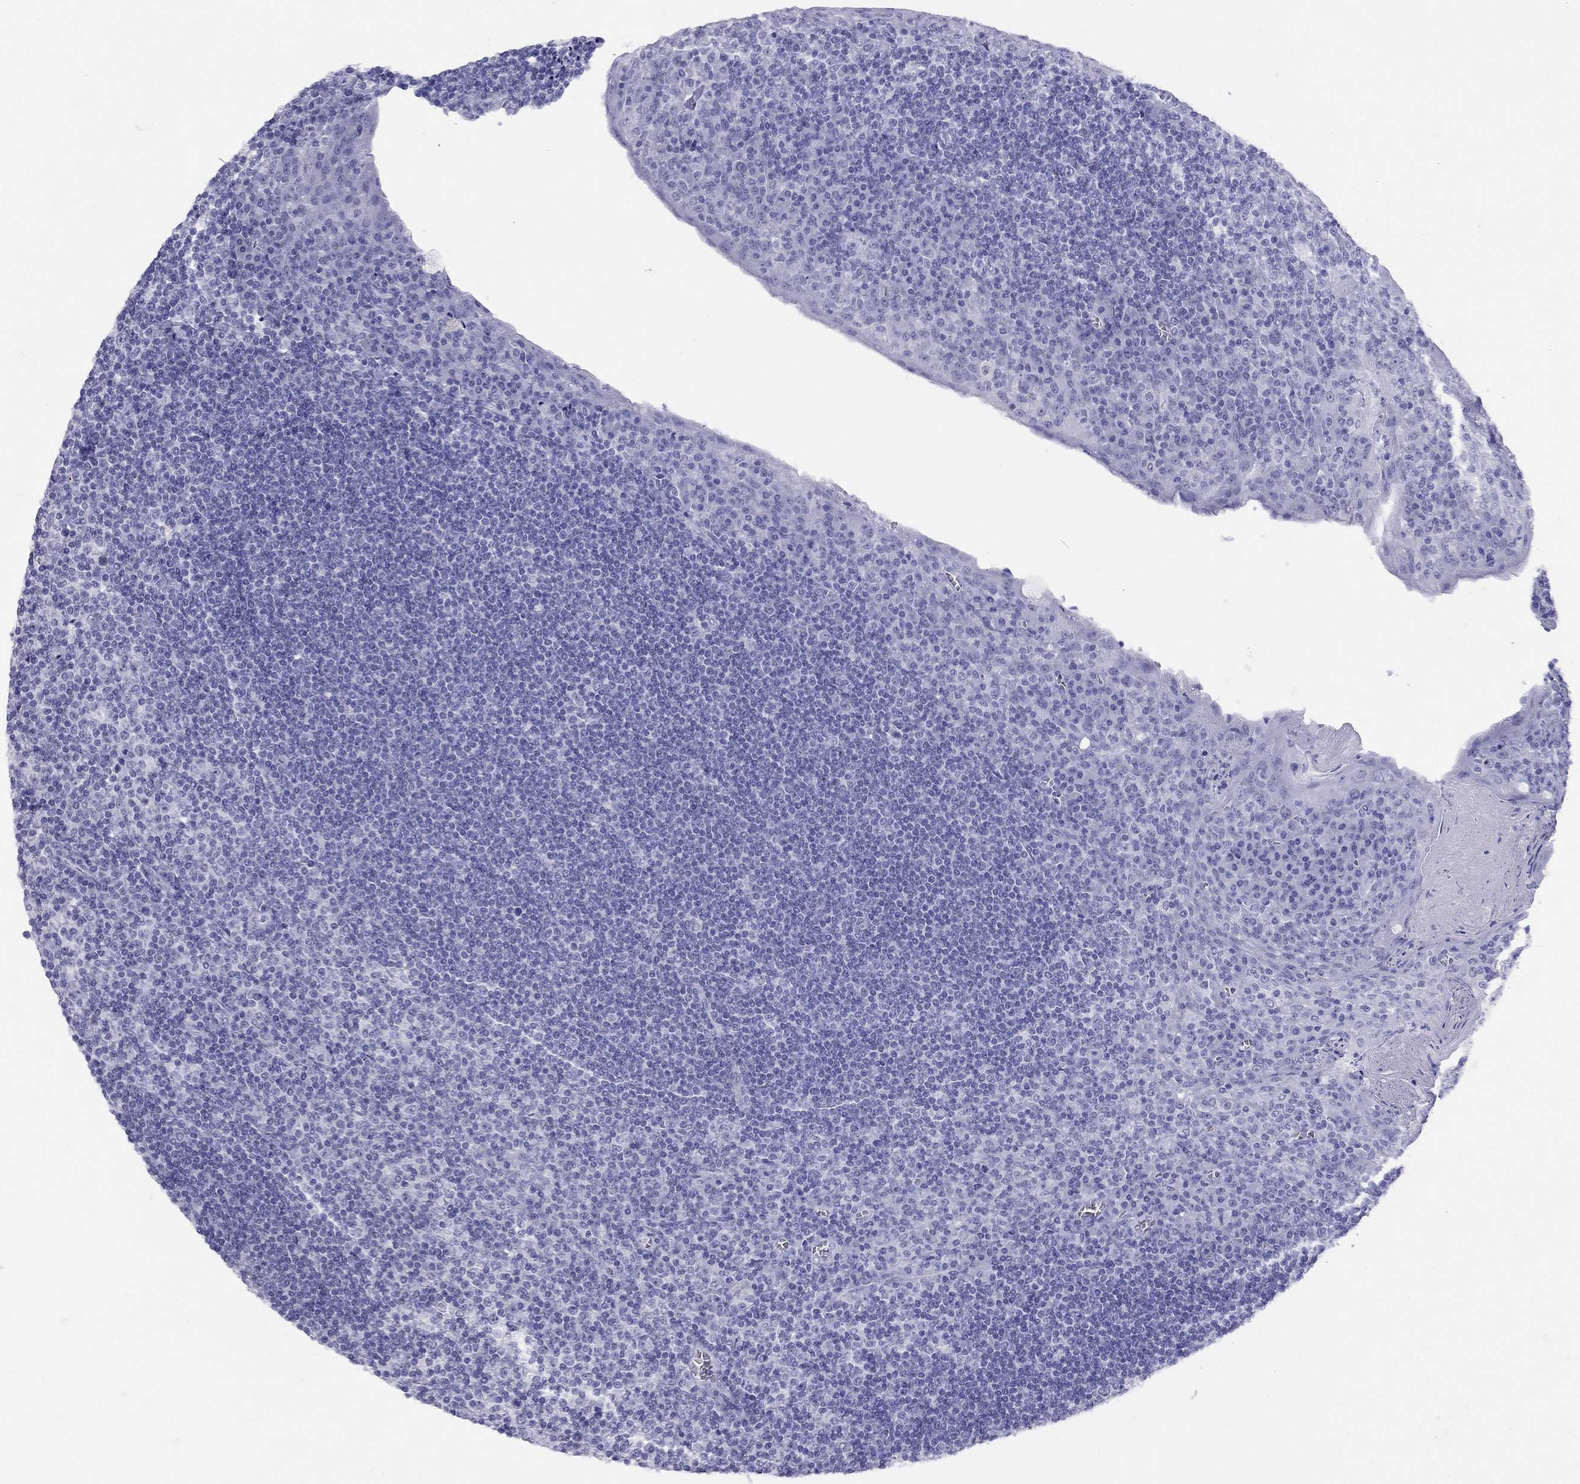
{"staining": {"intensity": "negative", "quantity": "none", "location": "none"}, "tissue": "tonsil", "cell_type": "Germinal center cells", "image_type": "normal", "snomed": [{"axis": "morphology", "description": "Normal tissue, NOS"}, {"axis": "topography", "description": "Tonsil"}], "caption": "IHC image of unremarkable tonsil: tonsil stained with DAB reveals no significant protein staining in germinal center cells. Brightfield microscopy of immunohistochemistry (IHC) stained with DAB (brown) and hematoxylin (blue), captured at high magnification.", "gene": "LYAR", "patient": {"sex": "female", "age": 13}}